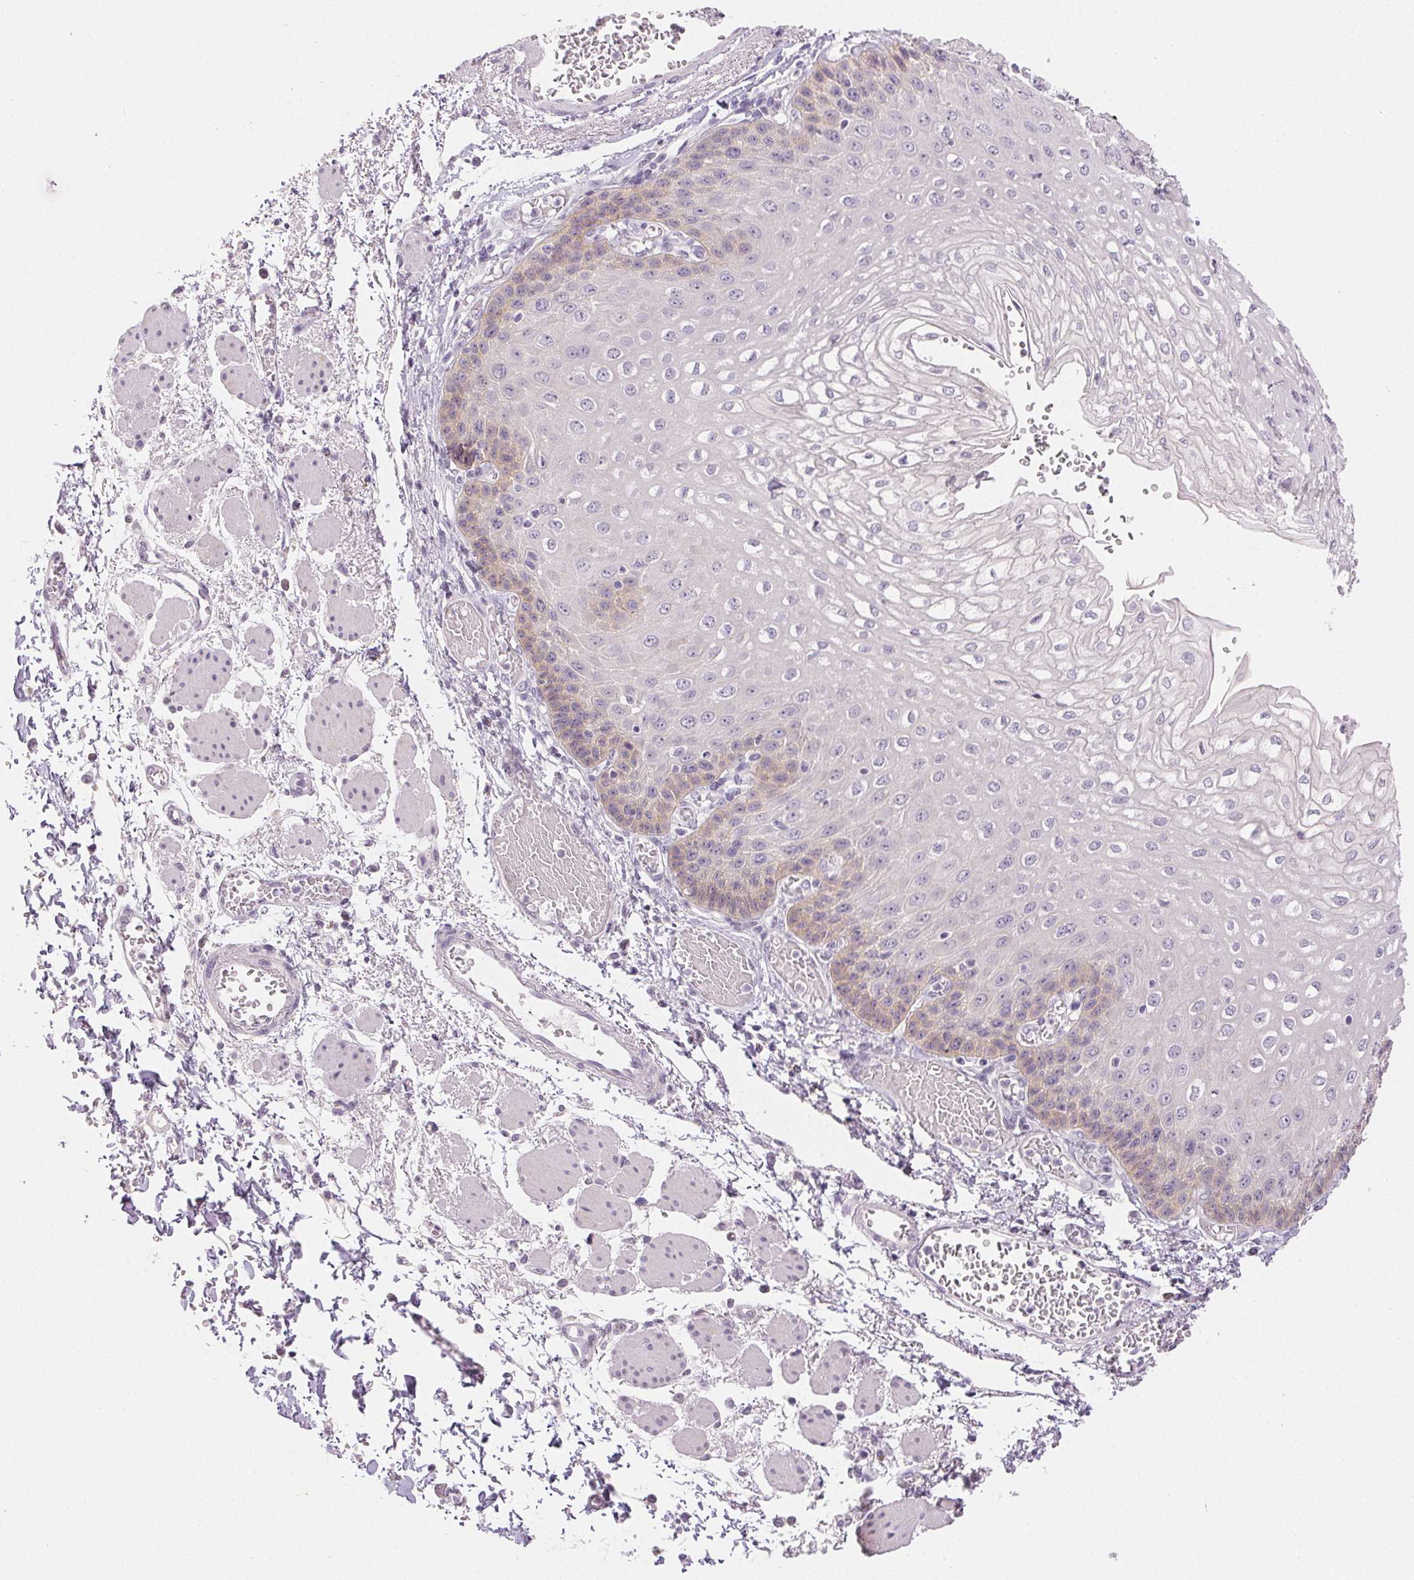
{"staining": {"intensity": "weak", "quantity": "<25%", "location": "cytoplasmic/membranous"}, "tissue": "esophagus", "cell_type": "Squamous epithelial cells", "image_type": "normal", "snomed": [{"axis": "morphology", "description": "Normal tissue, NOS"}, {"axis": "morphology", "description": "Adenocarcinoma, NOS"}, {"axis": "topography", "description": "Esophagus"}], "caption": "DAB immunohistochemical staining of unremarkable human esophagus shows no significant positivity in squamous epithelial cells. Brightfield microscopy of immunohistochemistry stained with DAB (brown) and hematoxylin (blue), captured at high magnification.", "gene": "SFTPD", "patient": {"sex": "male", "age": 81}}